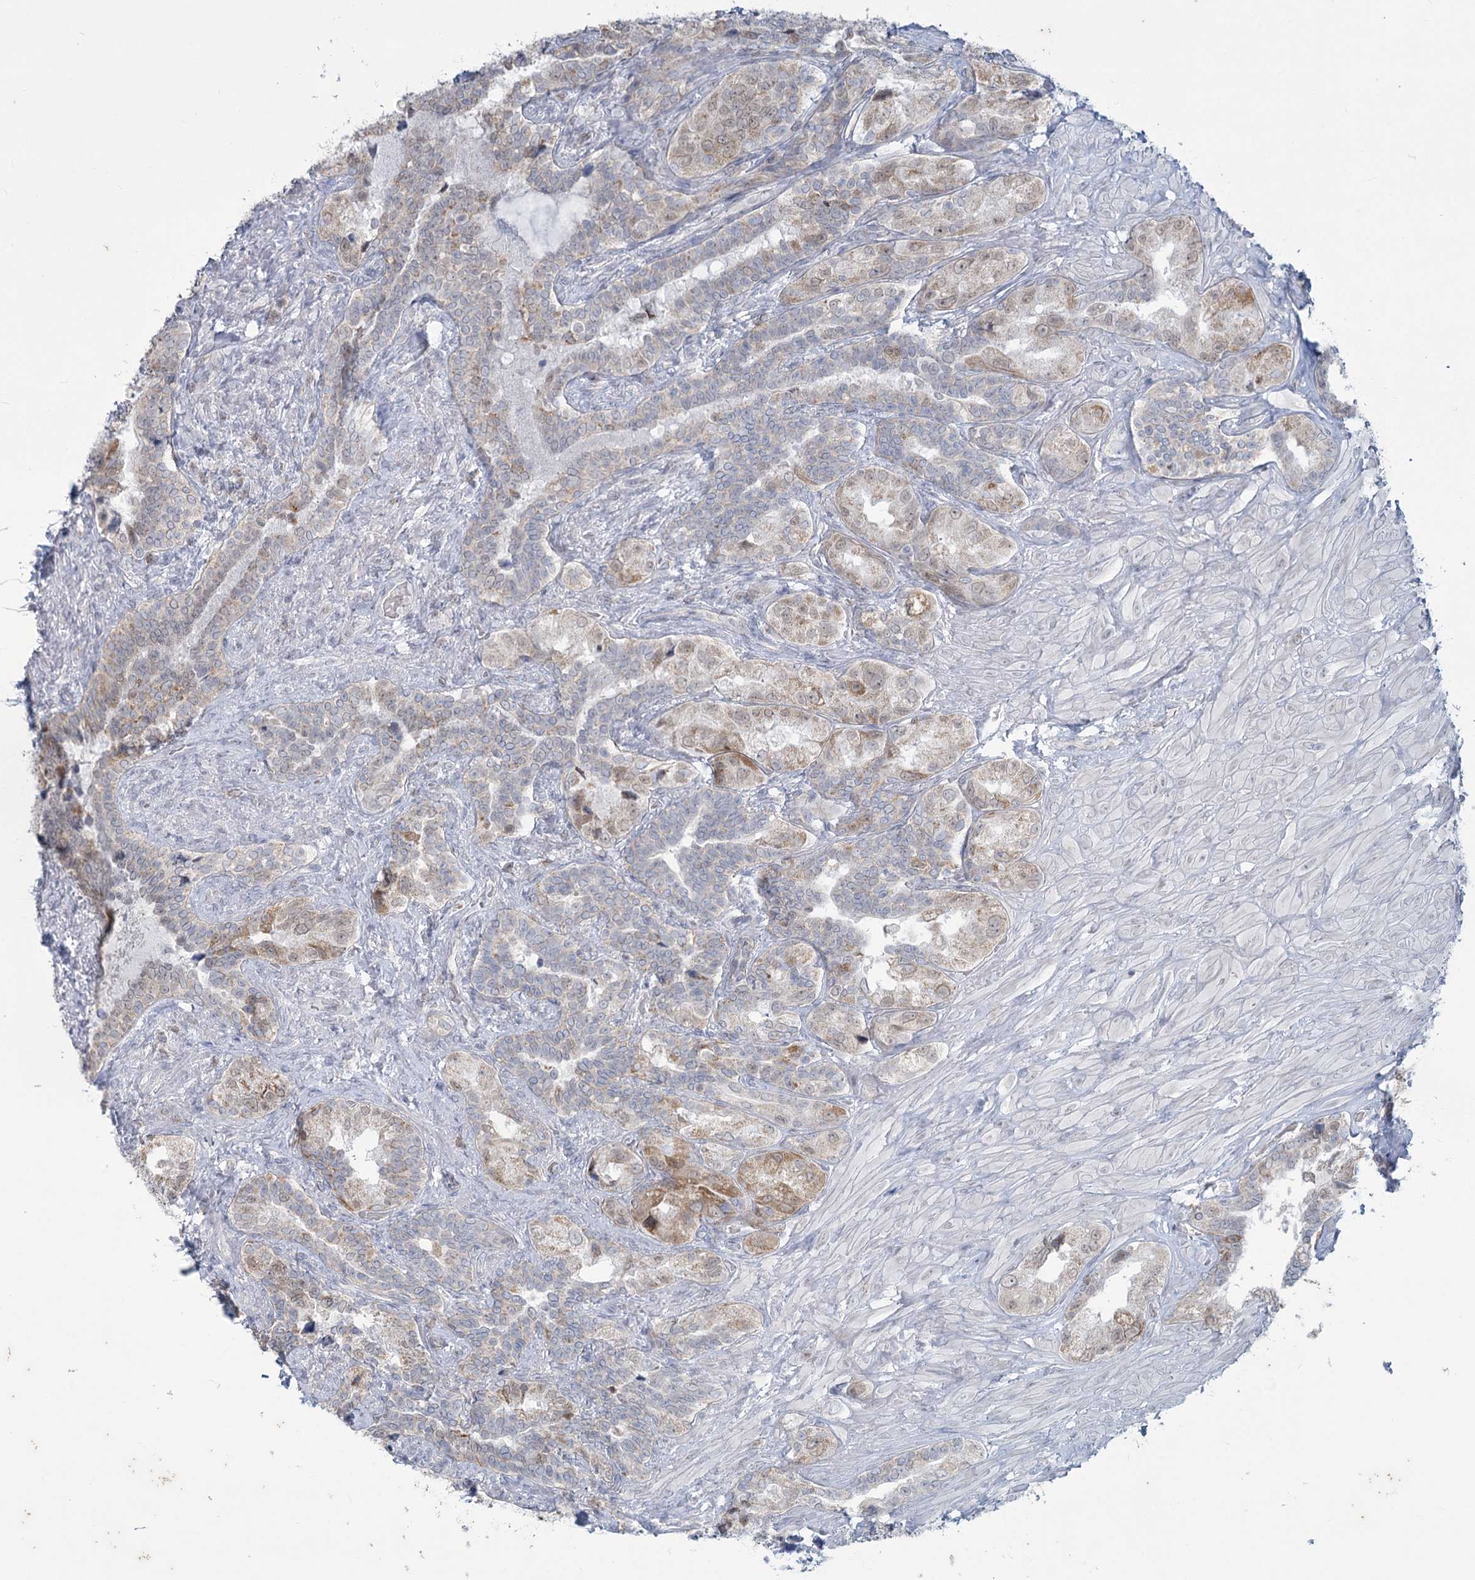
{"staining": {"intensity": "moderate", "quantity": "<25%", "location": "cytoplasmic/membranous,nuclear"}, "tissue": "seminal vesicle", "cell_type": "Glandular cells", "image_type": "normal", "snomed": [{"axis": "morphology", "description": "Normal tissue, NOS"}, {"axis": "topography", "description": "Seminal veicle"}, {"axis": "topography", "description": "Peripheral nerve tissue"}], "caption": "Human seminal vesicle stained with a brown dye reveals moderate cytoplasmic/membranous,nuclear positive positivity in approximately <25% of glandular cells.", "gene": "MTG1", "patient": {"sex": "male", "age": 67}}